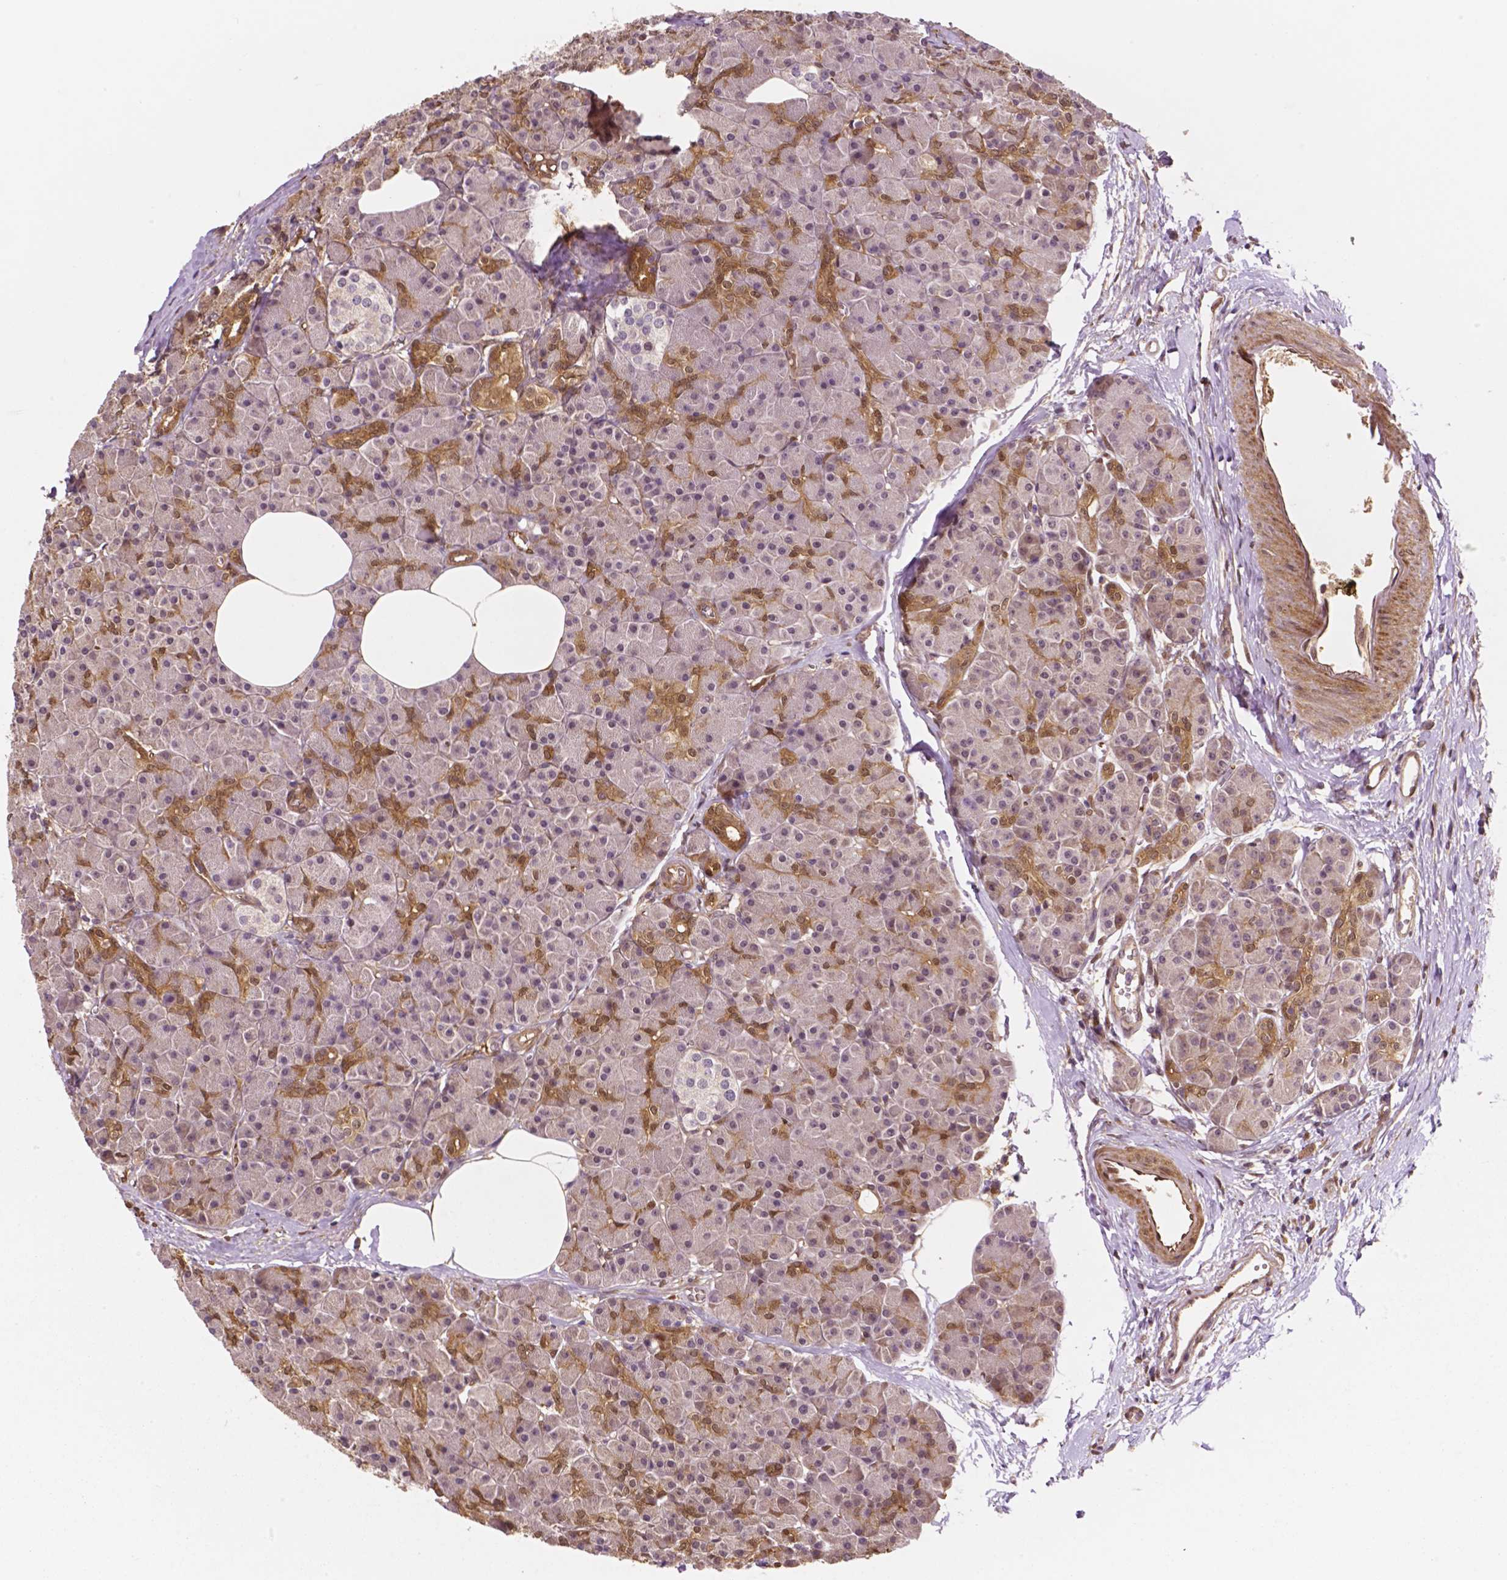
{"staining": {"intensity": "moderate", "quantity": "<25%", "location": "cytoplasmic/membranous,nuclear"}, "tissue": "pancreas", "cell_type": "Exocrine glandular cells", "image_type": "normal", "snomed": [{"axis": "morphology", "description": "Normal tissue, NOS"}, {"axis": "topography", "description": "Pancreas"}], "caption": "Brown immunohistochemical staining in benign pancreas exhibits moderate cytoplasmic/membranous,nuclear expression in approximately <25% of exocrine glandular cells. (DAB IHC, brown staining for protein, blue staining for nuclei).", "gene": "YAP1", "patient": {"sex": "female", "age": 45}}